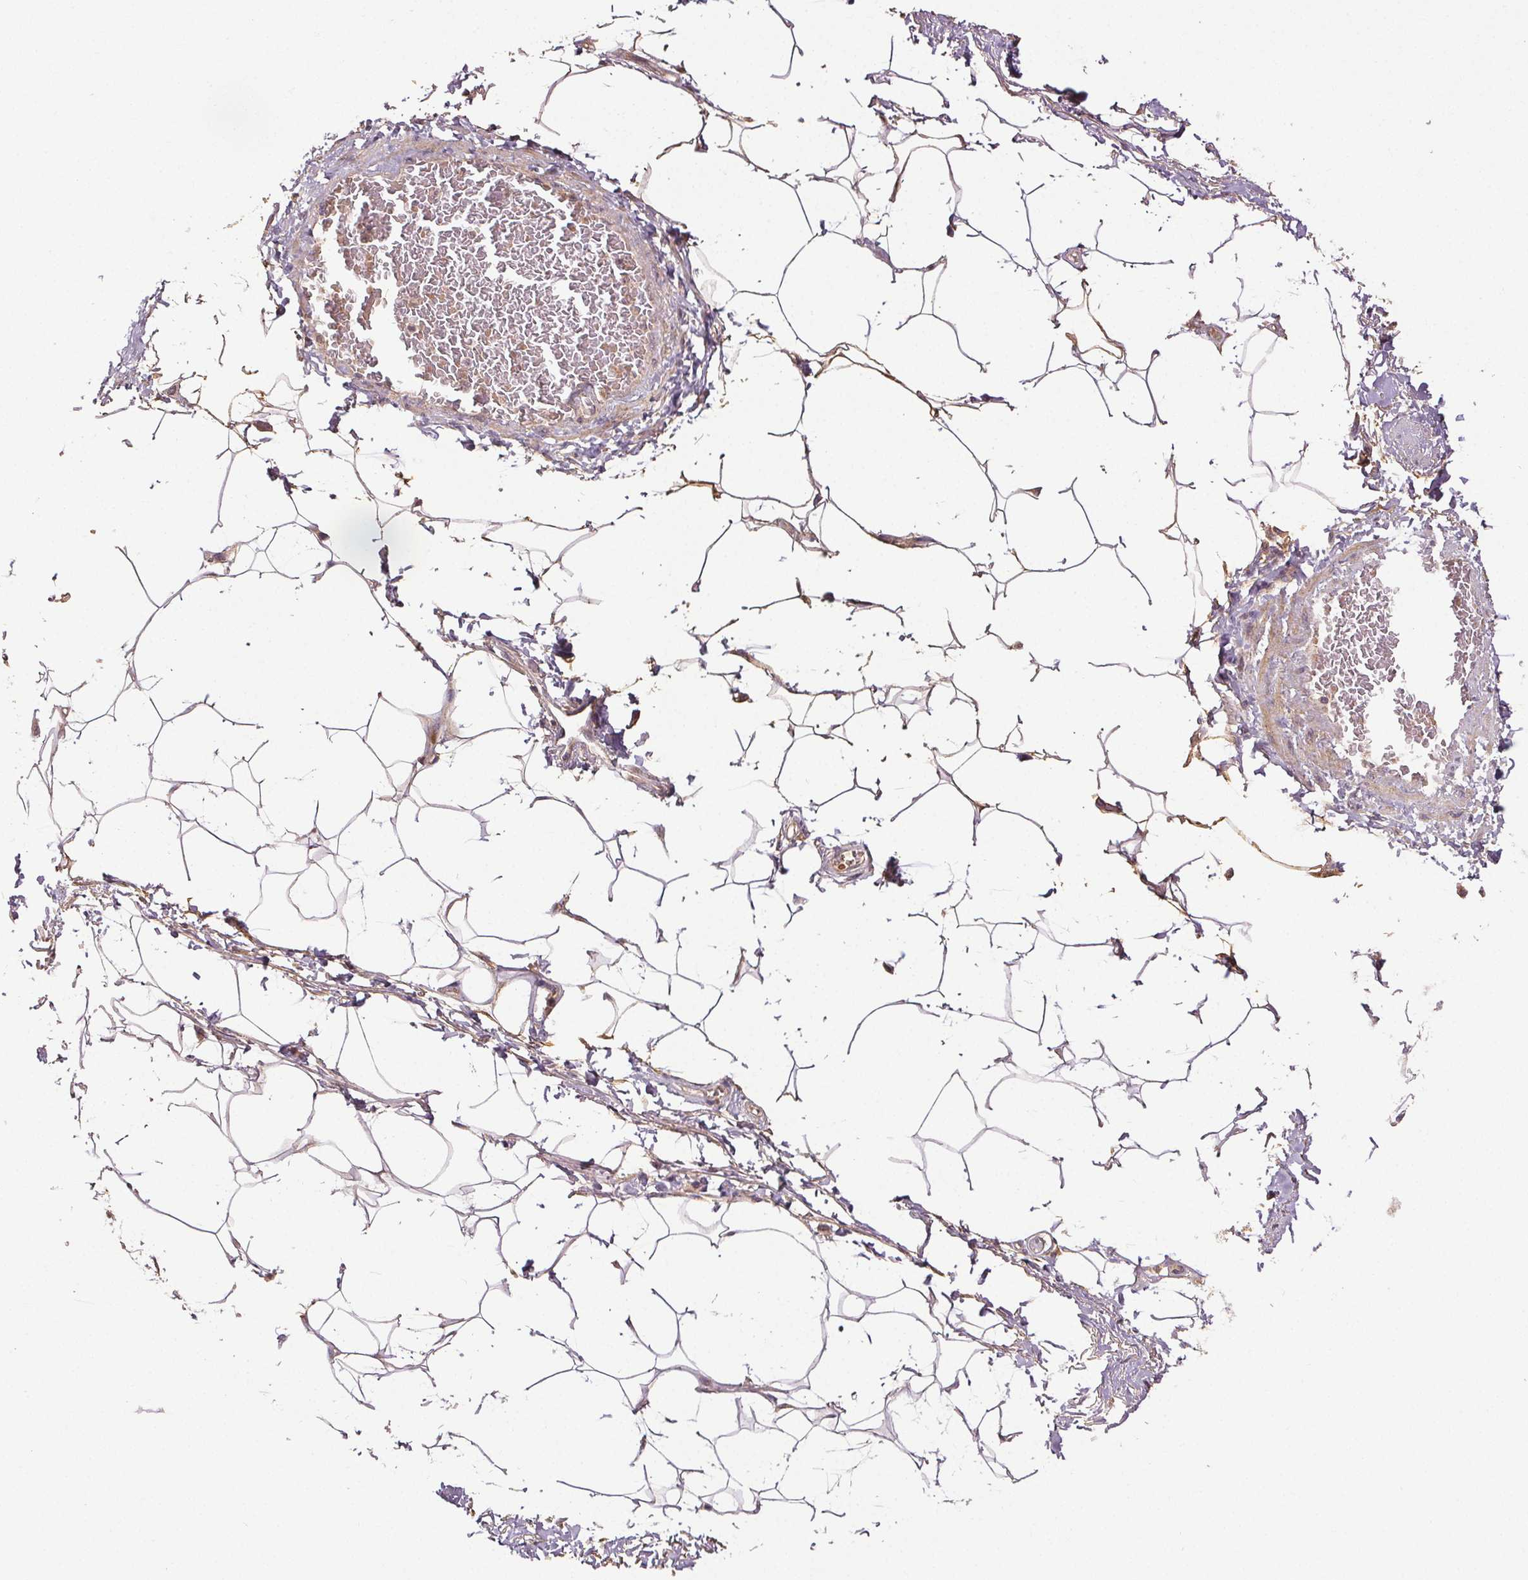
{"staining": {"intensity": "moderate", "quantity": "<25%", "location": "cytoplasmic/membranous"}, "tissue": "adipose tissue", "cell_type": "Adipocytes", "image_type": "normal", "snomed": [{"axis": "morphology", "description": "Normal tissue, NOS"}, {"axis": "topography", "description": "Peripheral nerve tissue"}], "caption": "Immunohistochemical staining of benign human adipose tissue exhibits <25% levels of moderate cytoplasmic/membranous protein staining in about <25% of adipocytes. (Stains: DAB (3,3'-diaminobenzidine) in brown, nuclei in blue, Microscopy: brightfield microscopy at high magnification).", "gene": "EPHB3", "patient": {"sex": "male", "age": 51}}